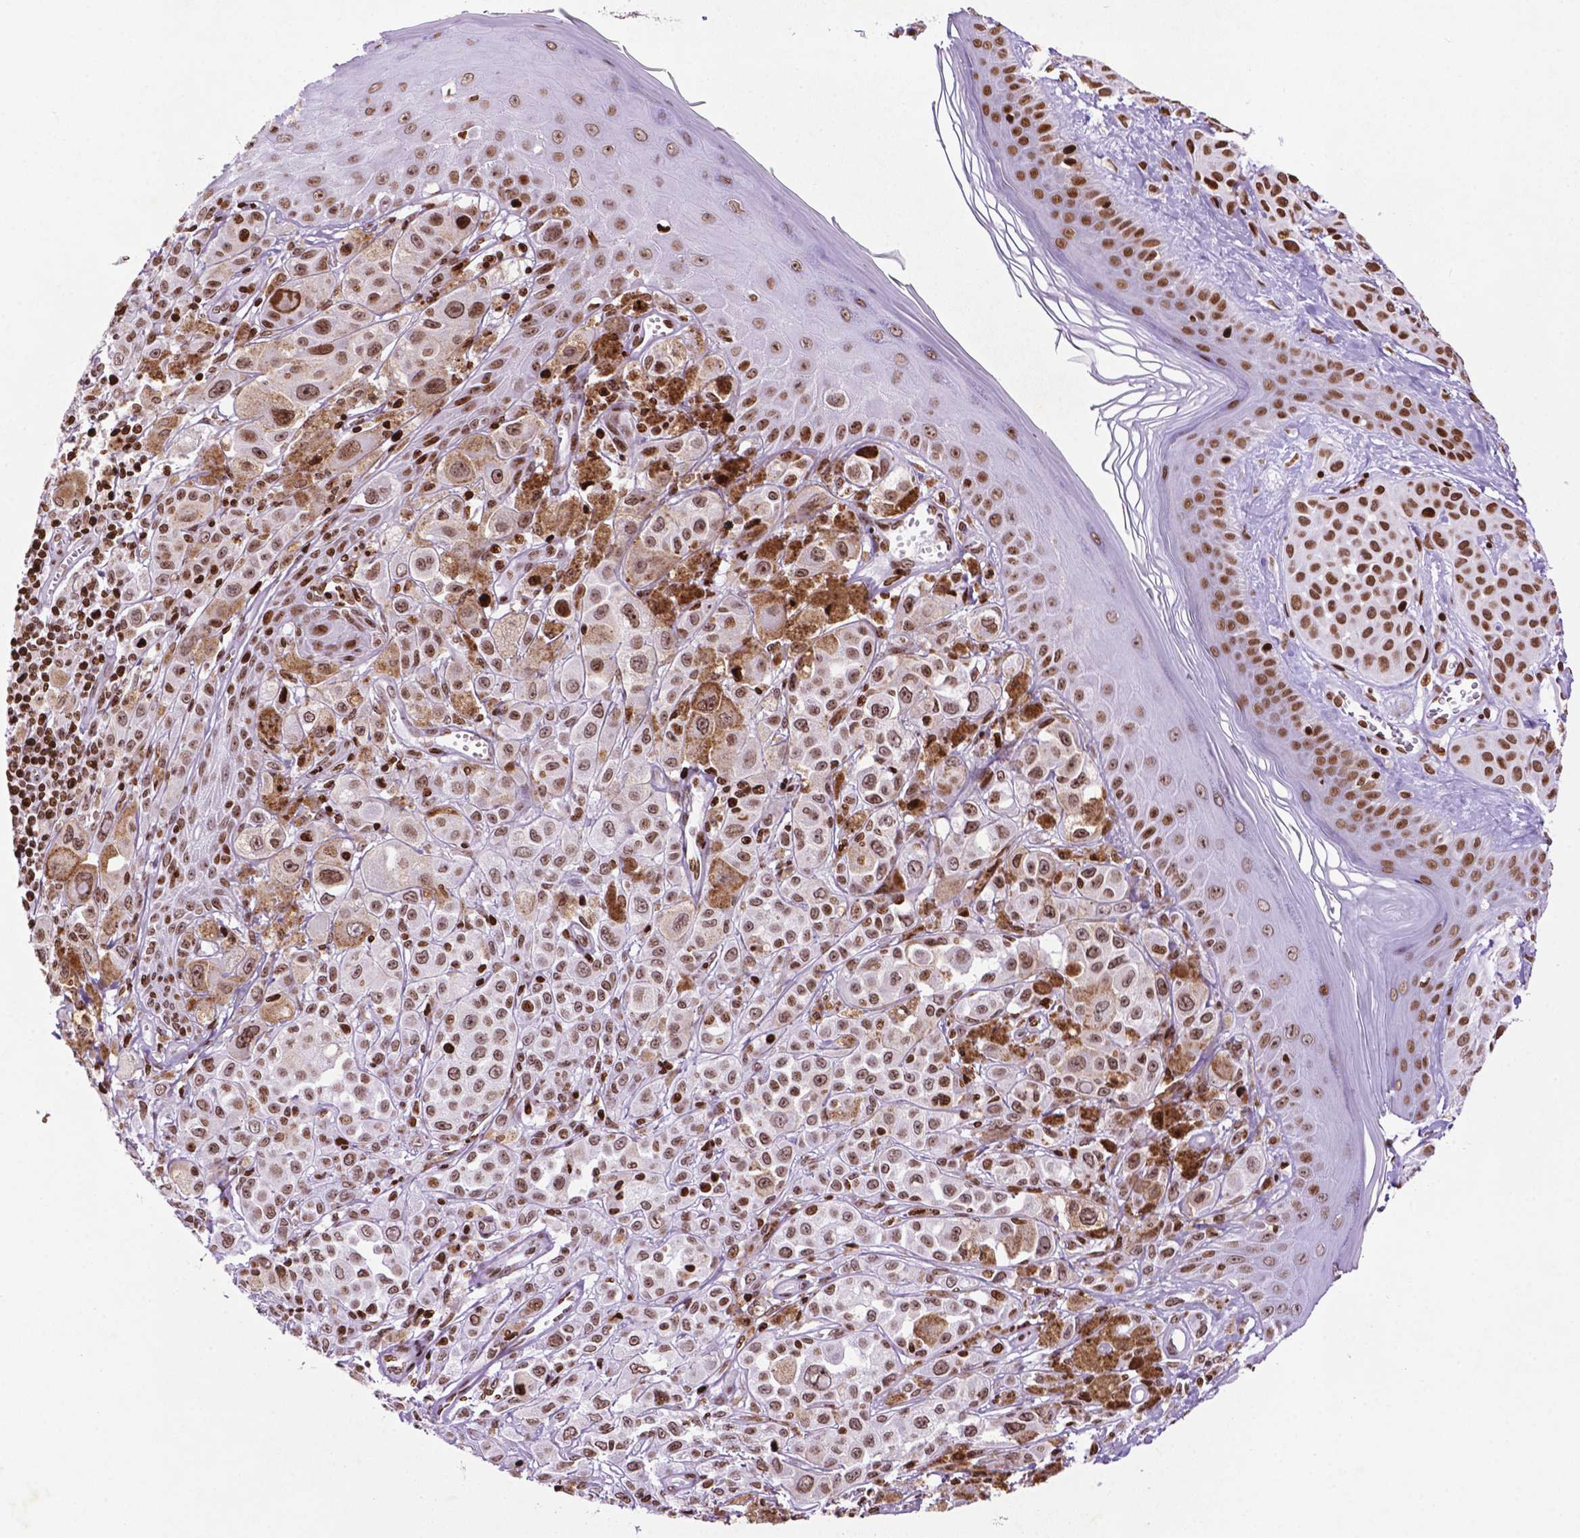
{"staining": {"intensity": "moderate", "quantity": ">75%", "location": "nuclear"}, "tissue": "melanoma", "cell_type": "Tumor cells", "image_type": "cancer", "snomed": [{"axis": "morphology", "description": "Malignant melanoma, NOS"}, {"axis": "topography", "description": "Skin"}], "caption": "Melanoma tissue exhibits moderate nuclear expression in about >75% of tumor cells, visualized by immunohistochemistry. (Stains: DAB (3,3'-diaminobenzidine) in brown, nuclei in blue, Microscopy: brightfield microscopy at high magnification).", "gene": "TMEM250", "patient": {"sex": "male", "age": 67}}